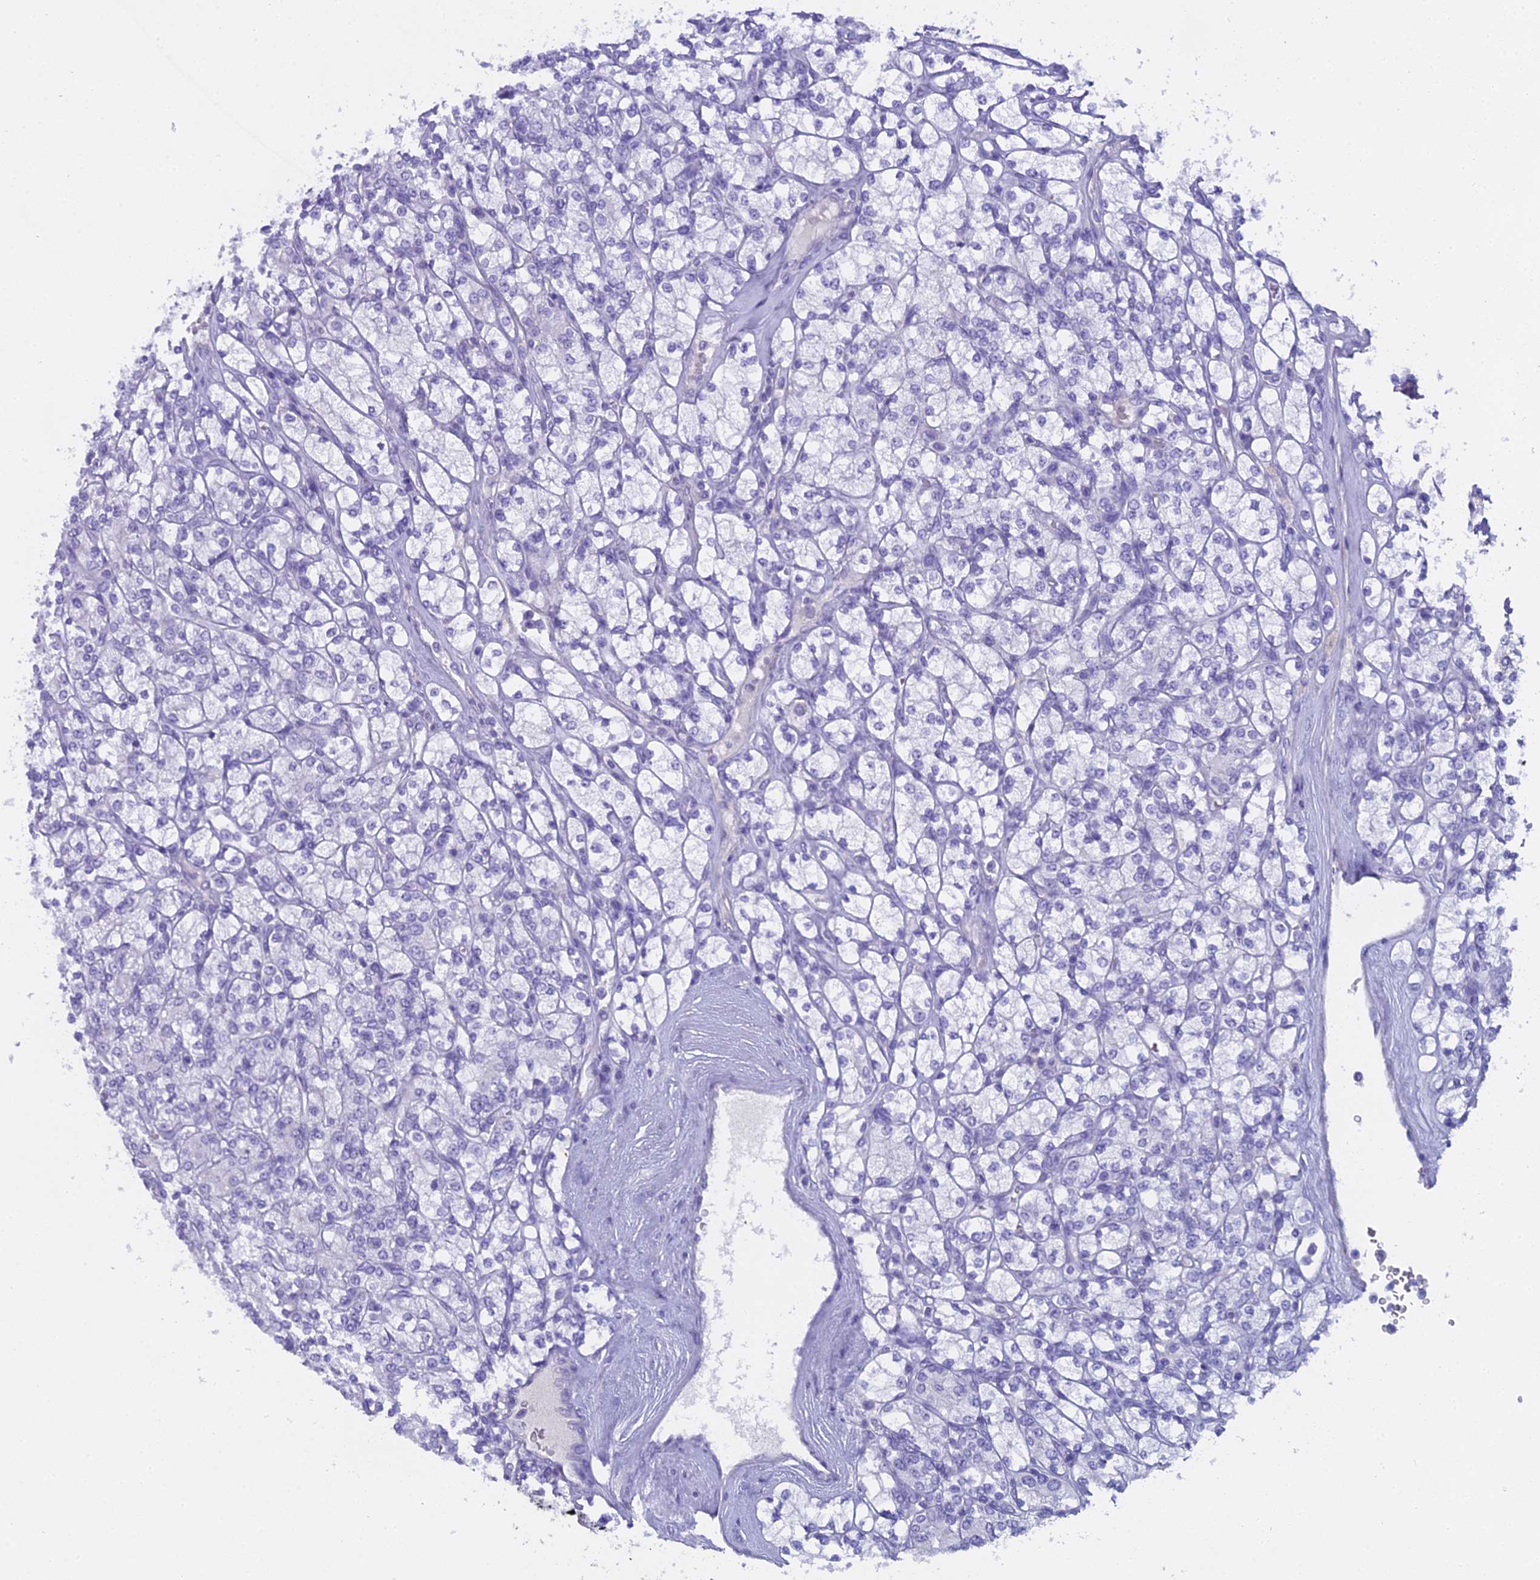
{"staining": {"intensity": "negative", "quantity": "none", "location": "none"}, "tissue": "renal cancer", "cell_type": "Tumor cells", "image_type": "cancer", "snomed": [{"axis": "morphology", "description": "Adenocarcinoma, NOS"}, {"axis": "topography", "description": "Kidney"}], "caption": "DAB immunohistochemical staining of human adenocarcinoma (renal) reveals no significant staining in tumor cells.", "gene": "UNC80", "patient": {"sex": "male", "age": 77}}